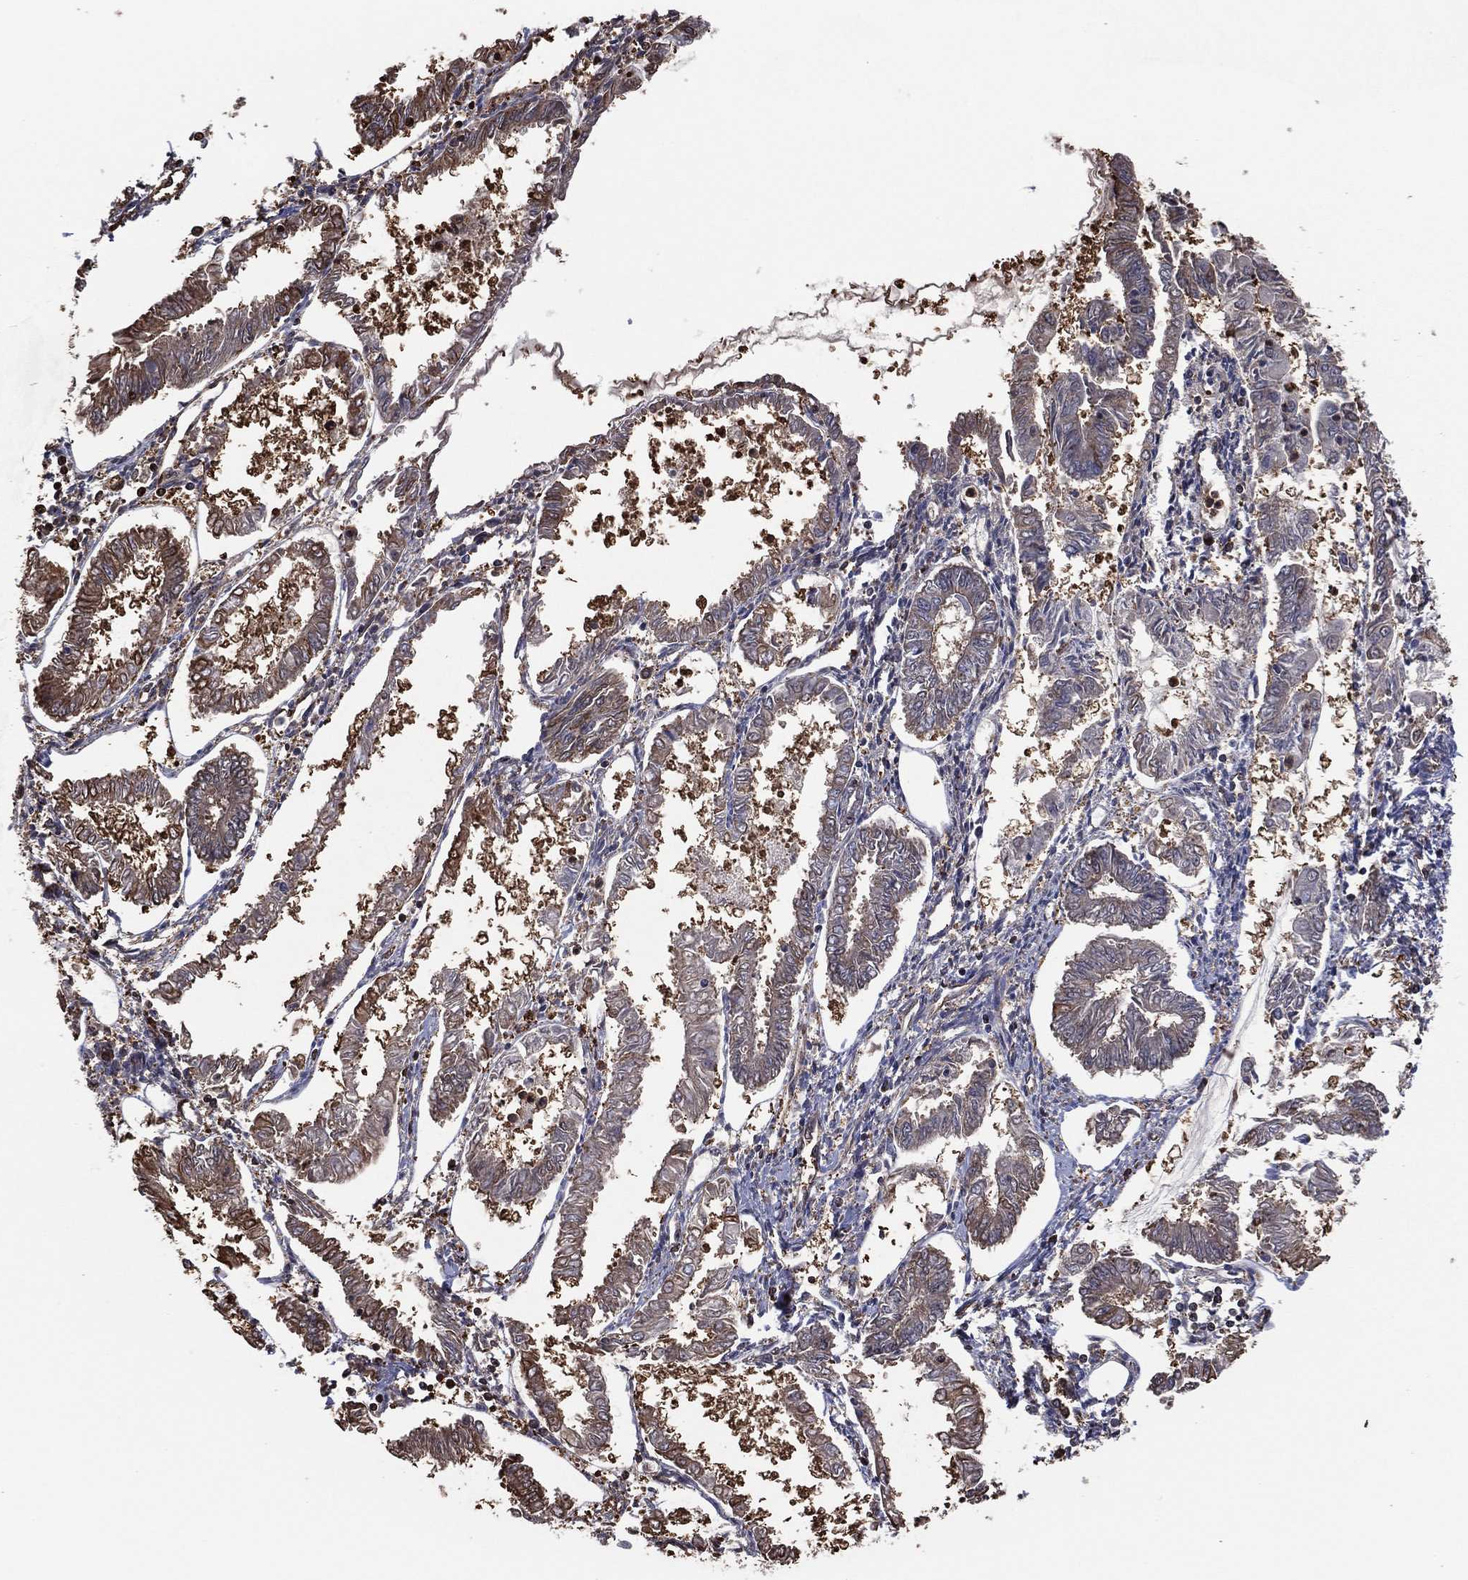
{"staining": {"intensity": "moderate", "quantity": "25%-75%", "location": "cytoplasmic/membranous"}, "tissue": "endometrial cancer", "cell_type": "Tumor cells", "image_type": "cancer", "snomed": [{"axis": "morphology", "description": "Adenocarcinoma, NOS"}, {"axis": "topography", "description": "Endometrium"}], "caption": "A photomicrograph of adenocarcinoma (endometrial) stained for a protein displays moderate cytoplasmic/membranous brown staining in tumor cells.", "gene": "GAPDH", "patient": {"sex": "female", "age": 68}}